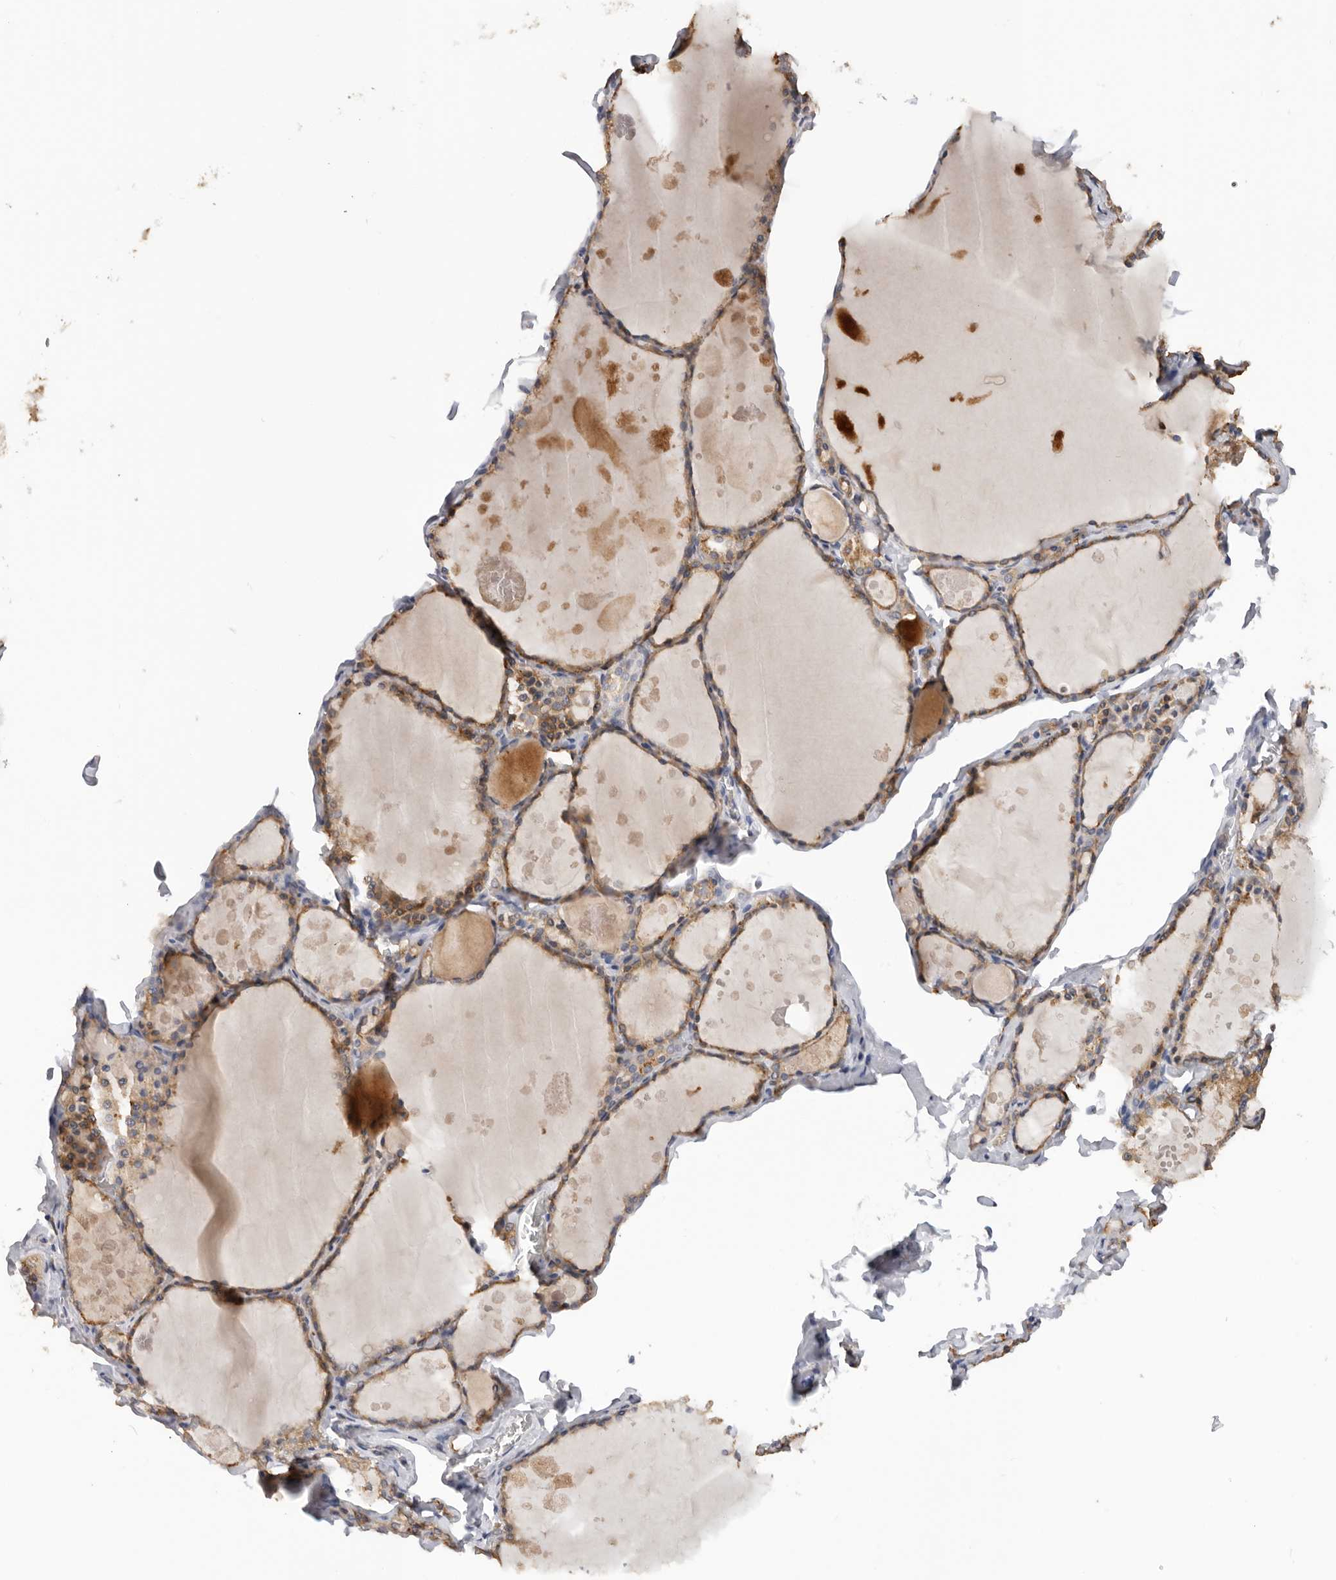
{"staining": {"intensity": "weak", "quantity": ">75%", "location": "cytoplasmic/membranous"}, "tissue": "thyroid gland", "cell_type": "Glandular cells", "image_type": "normal", "snomed": [{"axis": "morphology", "description": "Normal tissue, NOS"}, {"axis": "topography", "description": "Thyroid gland"}], "caption": "Thyroid gland stained with a brown dye exhibits weak cytoplasmic/membranous positive expression in approximately >75% of glandular cells.", "gene": "TFRC", "patient": {"sex": "male", "age": 56}}